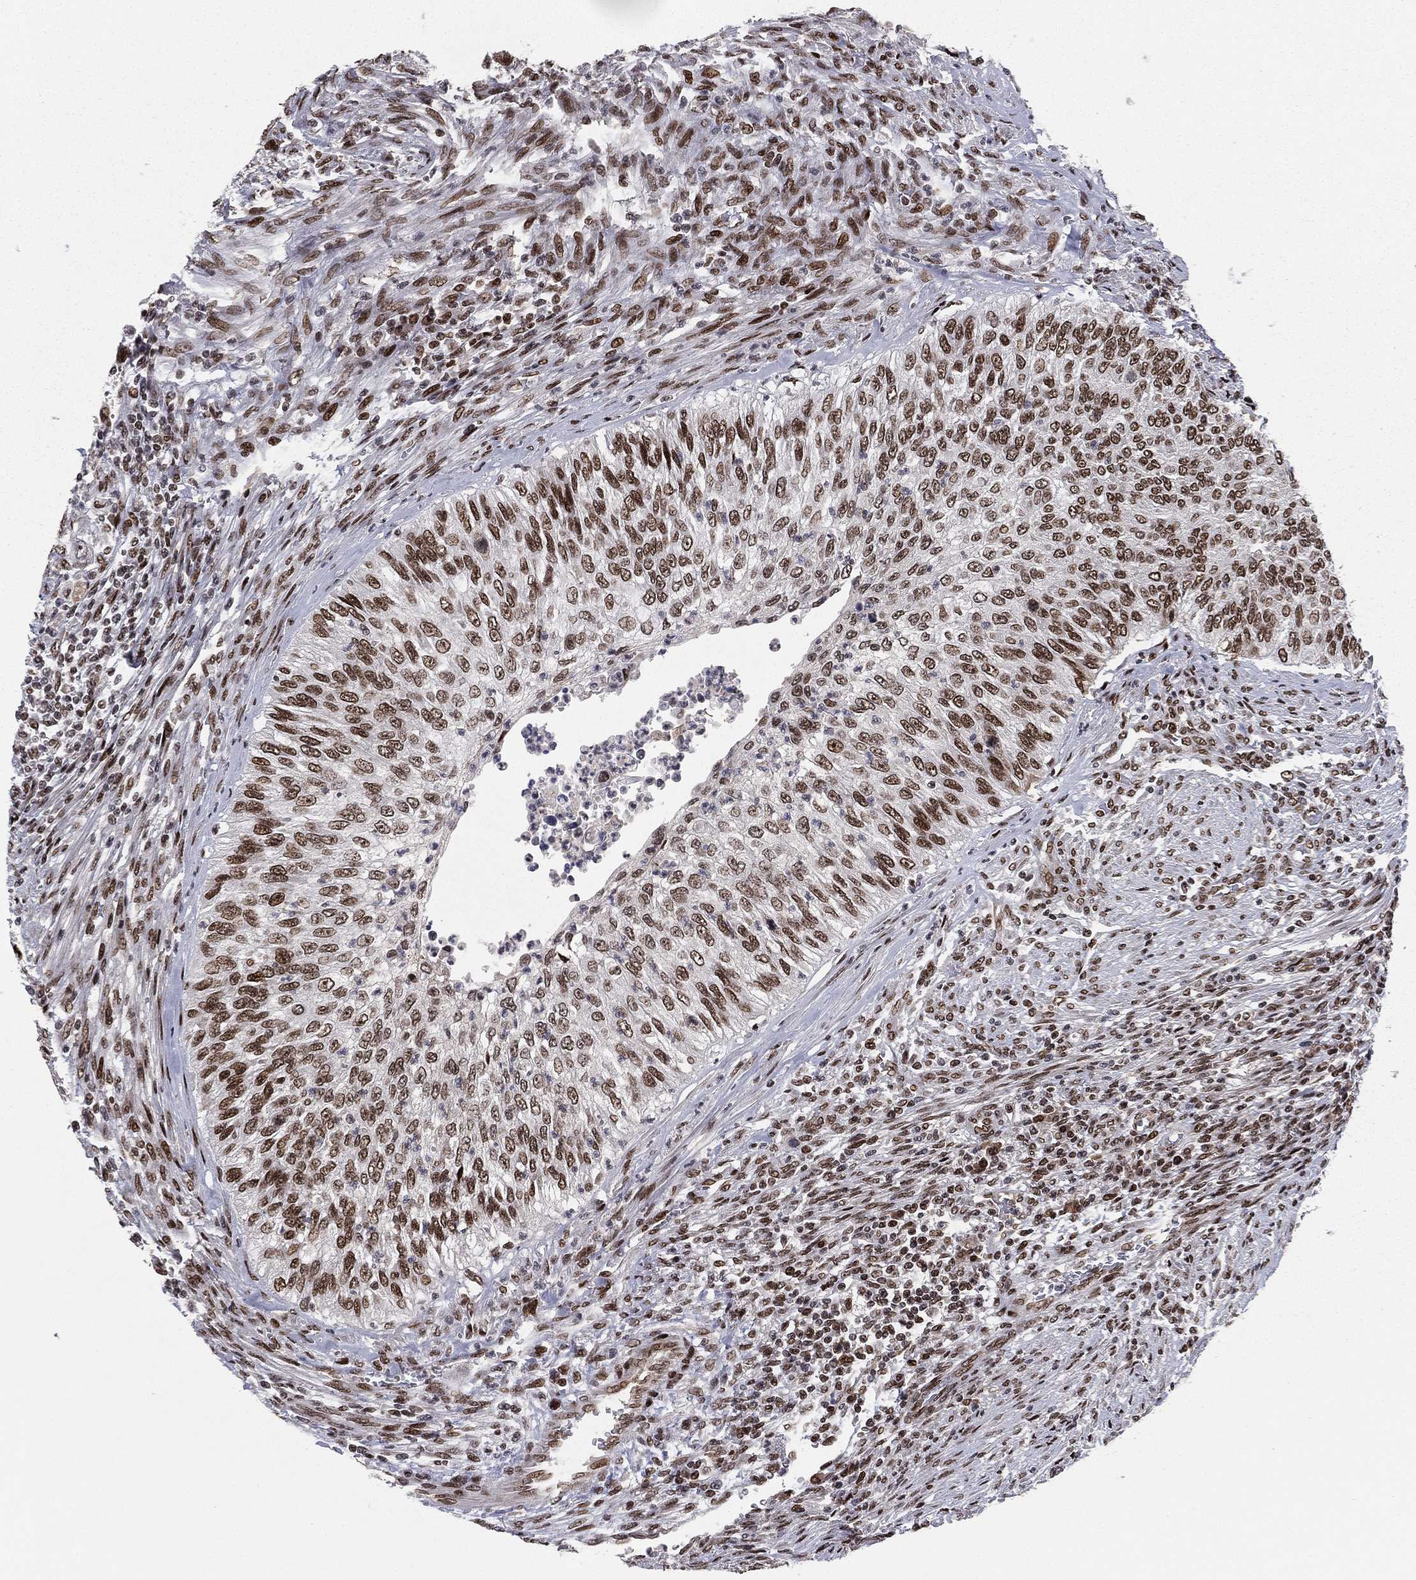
{"staining": {"intensity": "strong", "quantity": ">75%", "location": "nuclear"}, "tissue": "urothelial cancer", "cell_type": "Tumor cells", "image_type": "cancer", "snomed": [{"axis": "morphology", "description": "Urothelial carcinoma, High grade"}, {"axis": "topography", "description": "Urinary bladder"}], "caption": "This photomicrograph shows urothelial cancer stained with immunohistochemistry to label a protein in brown. The nuclear of tumor cells show strong positivity for the protein. Nuclei are counter-stained blue.", "gene": "RTF1", "patient": {"sex": "female", "age": 60}}